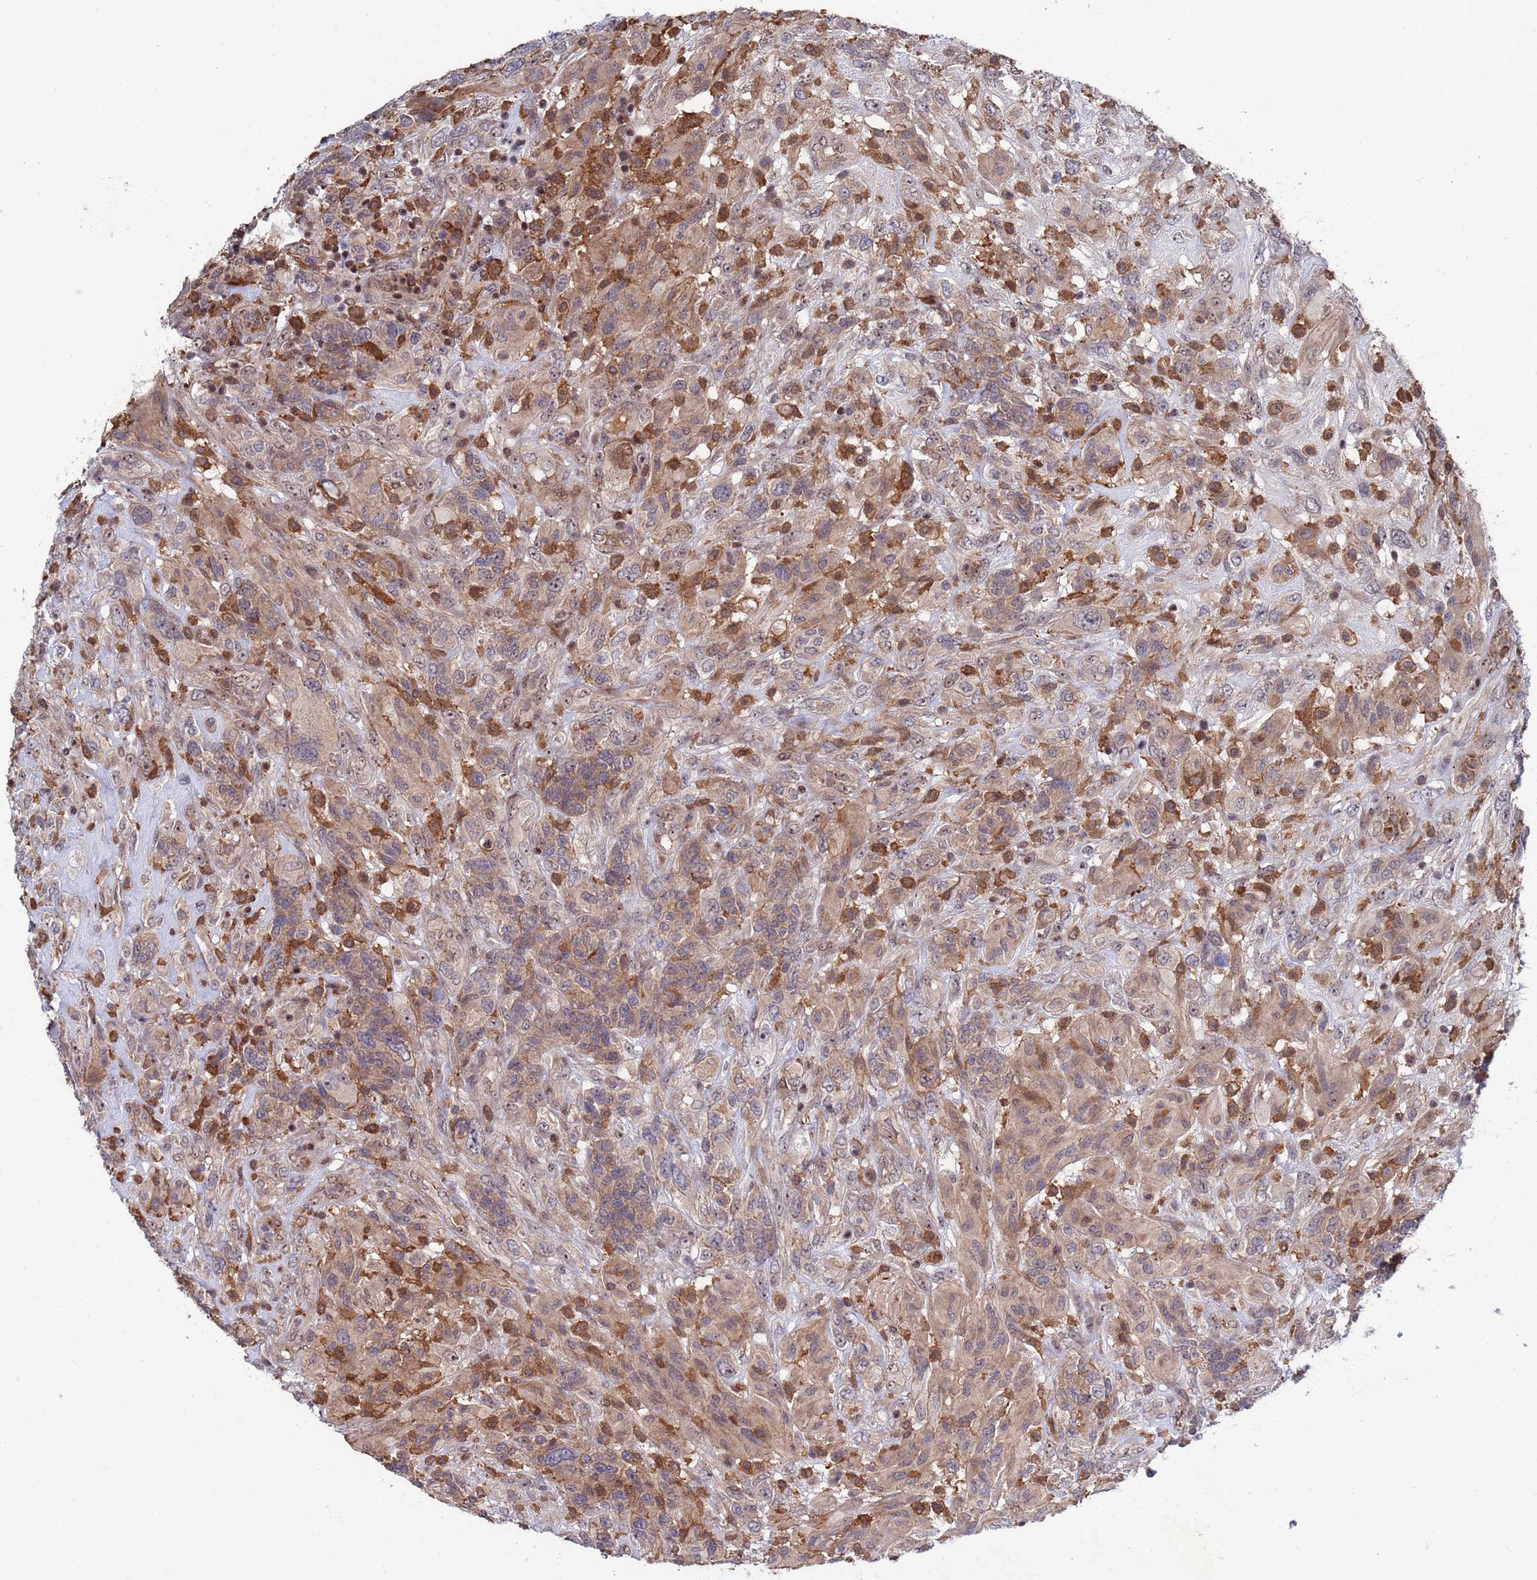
{"staining": {"intensity": "weak", "quantity": ">75%", "location": "cytoplasmic/membranous,nuclear"}, "tissue": "glioma", "cell_type": "Tumor cells", "image_type": "cancer", "snomed": [{"axis": "morphology", "description": "Glioma, malignant, High grade"}, {"axis": "topography", "description": "Brain"}], "caption": "Protein expression by immunohistochemistry (IHC) displays weak cytoplasmic/membranous and nuclear positivity in about >75% of tumor cells in glioma.", "gene": "TMBIM6", "patient": {"sex": "male", "age": 61}}